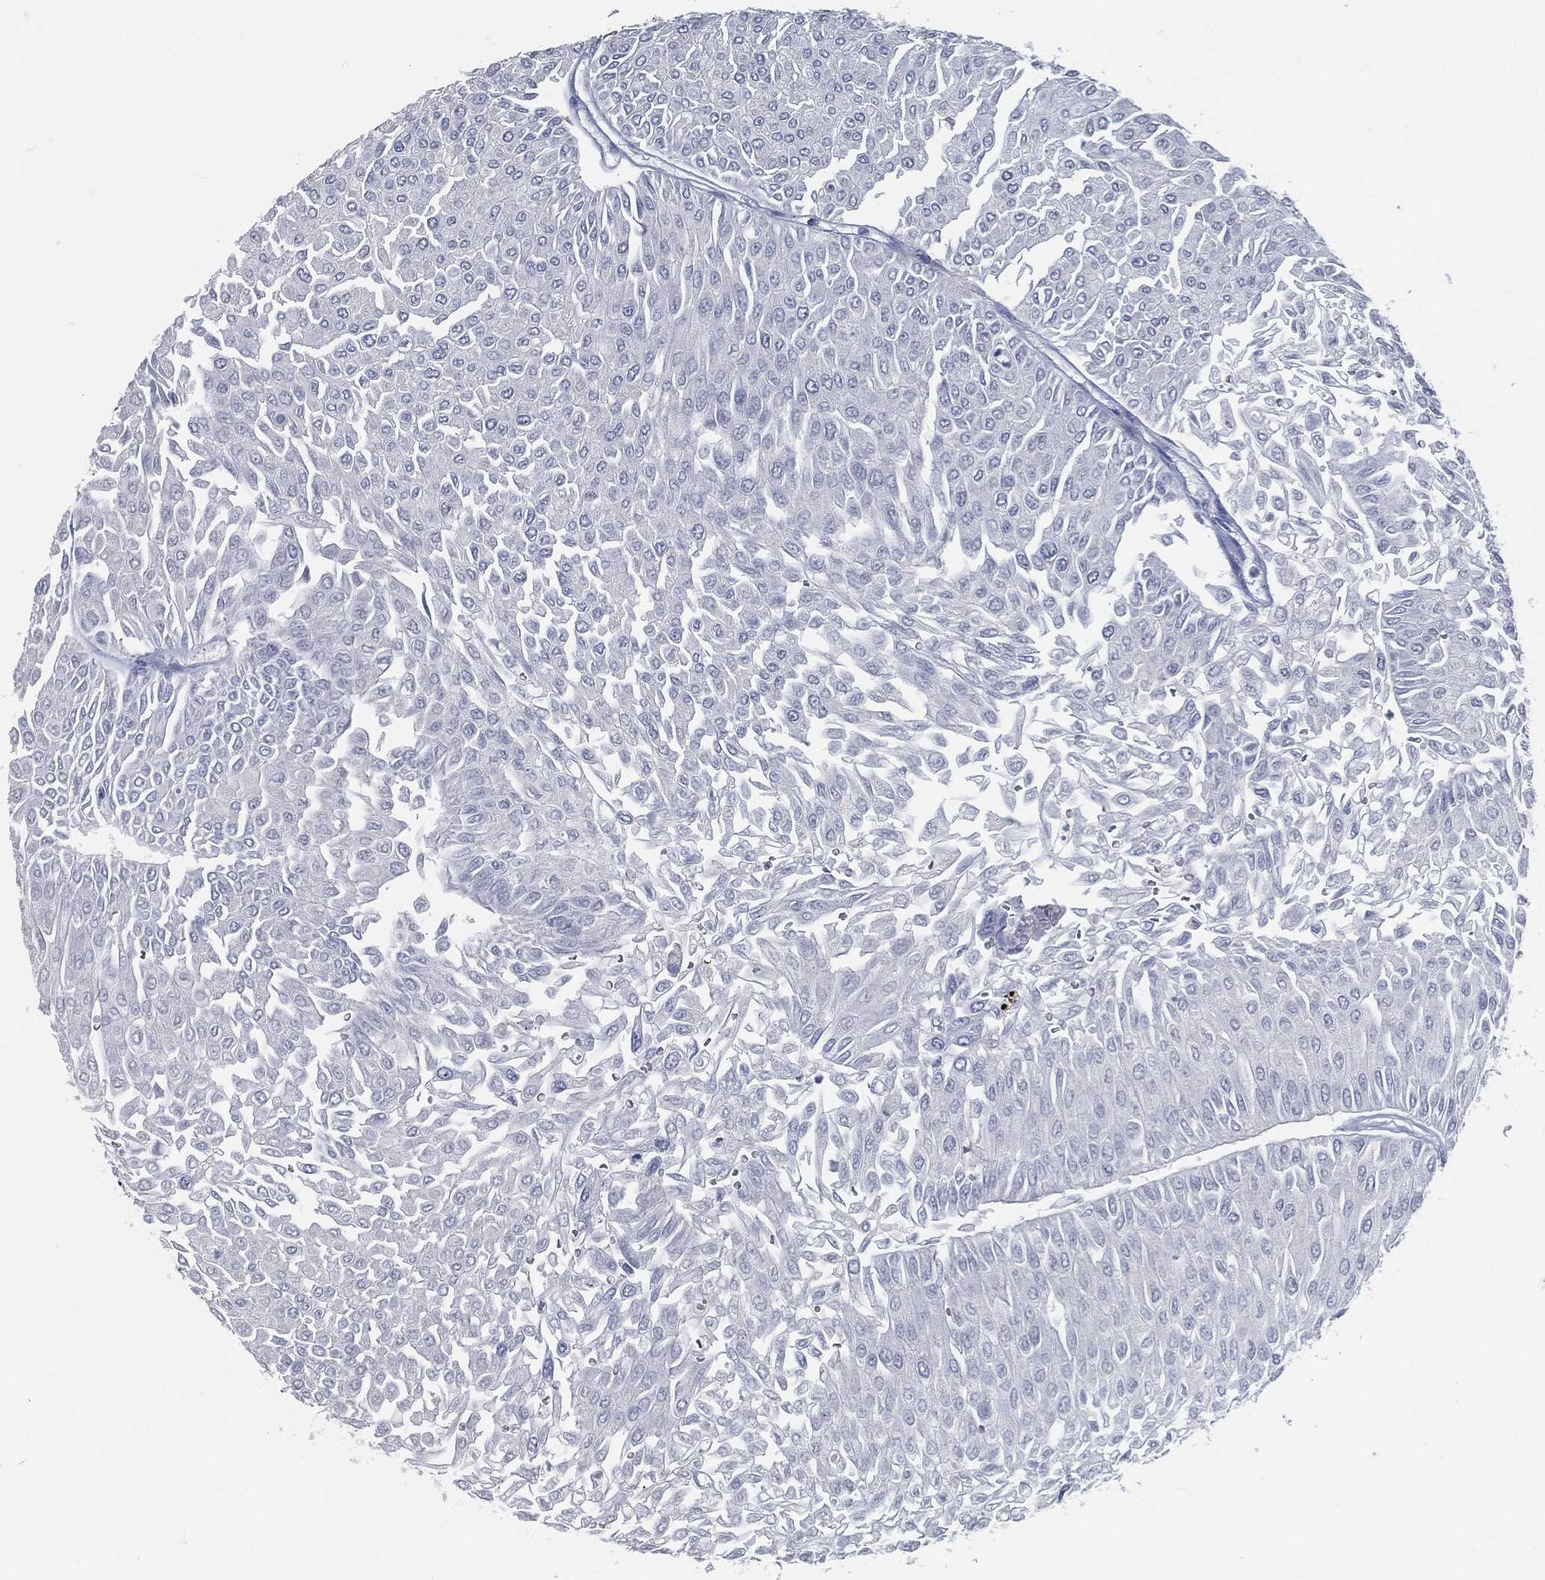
{"staining": {"intensity": "negative", "quantity": "none", "location": "none"}, "tissue": "urothelial cancer", "cell_type": "Tumor cells", "image_type": "cancer", "snomed": [{"axis": "morphology", "description": "Urothelial carcinoma, Low grade"}, {"axis": "topography", "description": "Urinary bladder"}], "caption": "Urothelial carcinoma (low-grade) stained for a protein using immunohistochemistry (IHC) exhibits no staining tumor cells.", "gene": "PROM1", "patient": {"sex": "male", "age": 67}}